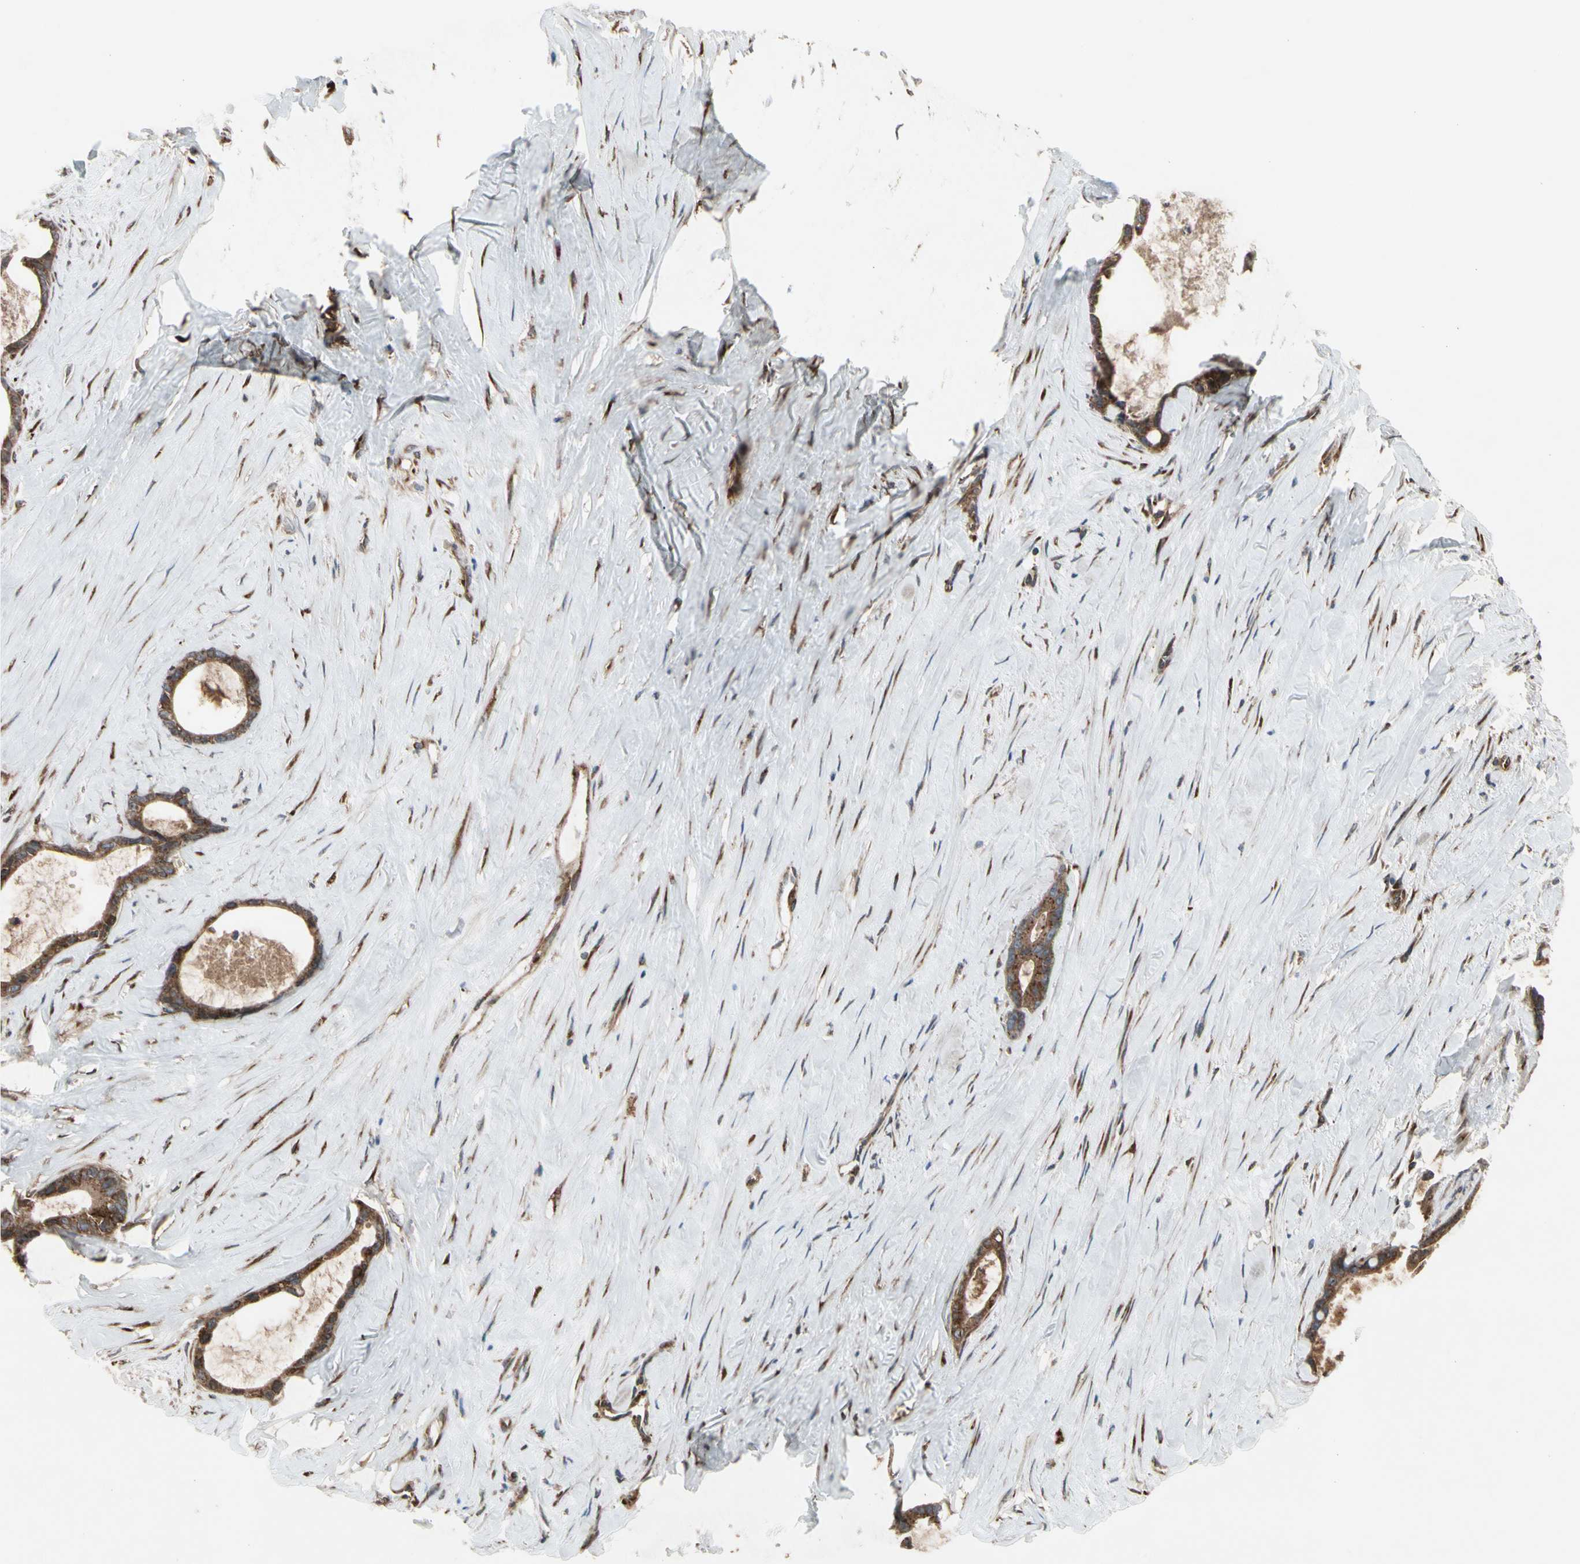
{"staining": {"intensity": "strong", "quantity": ">75%", "location": "cytoplasmic/membranous"}, "tissue": "liver cancer", "cell_type": "Tumor cells", "image_type": "cancer", "snomed": [{"axis": "morphology", "description": "Cholangiocarcinoma"}, {"axis": "topography", "description": "Liver"}], "caption": "Strong cytoplasmic/membranous expression for a protein is seen in about >75% of tumor cells of liver cancer using immunohistochemistry.", "gene": "SLC39A9", "patient": {"sex": "female", "age": 55}}